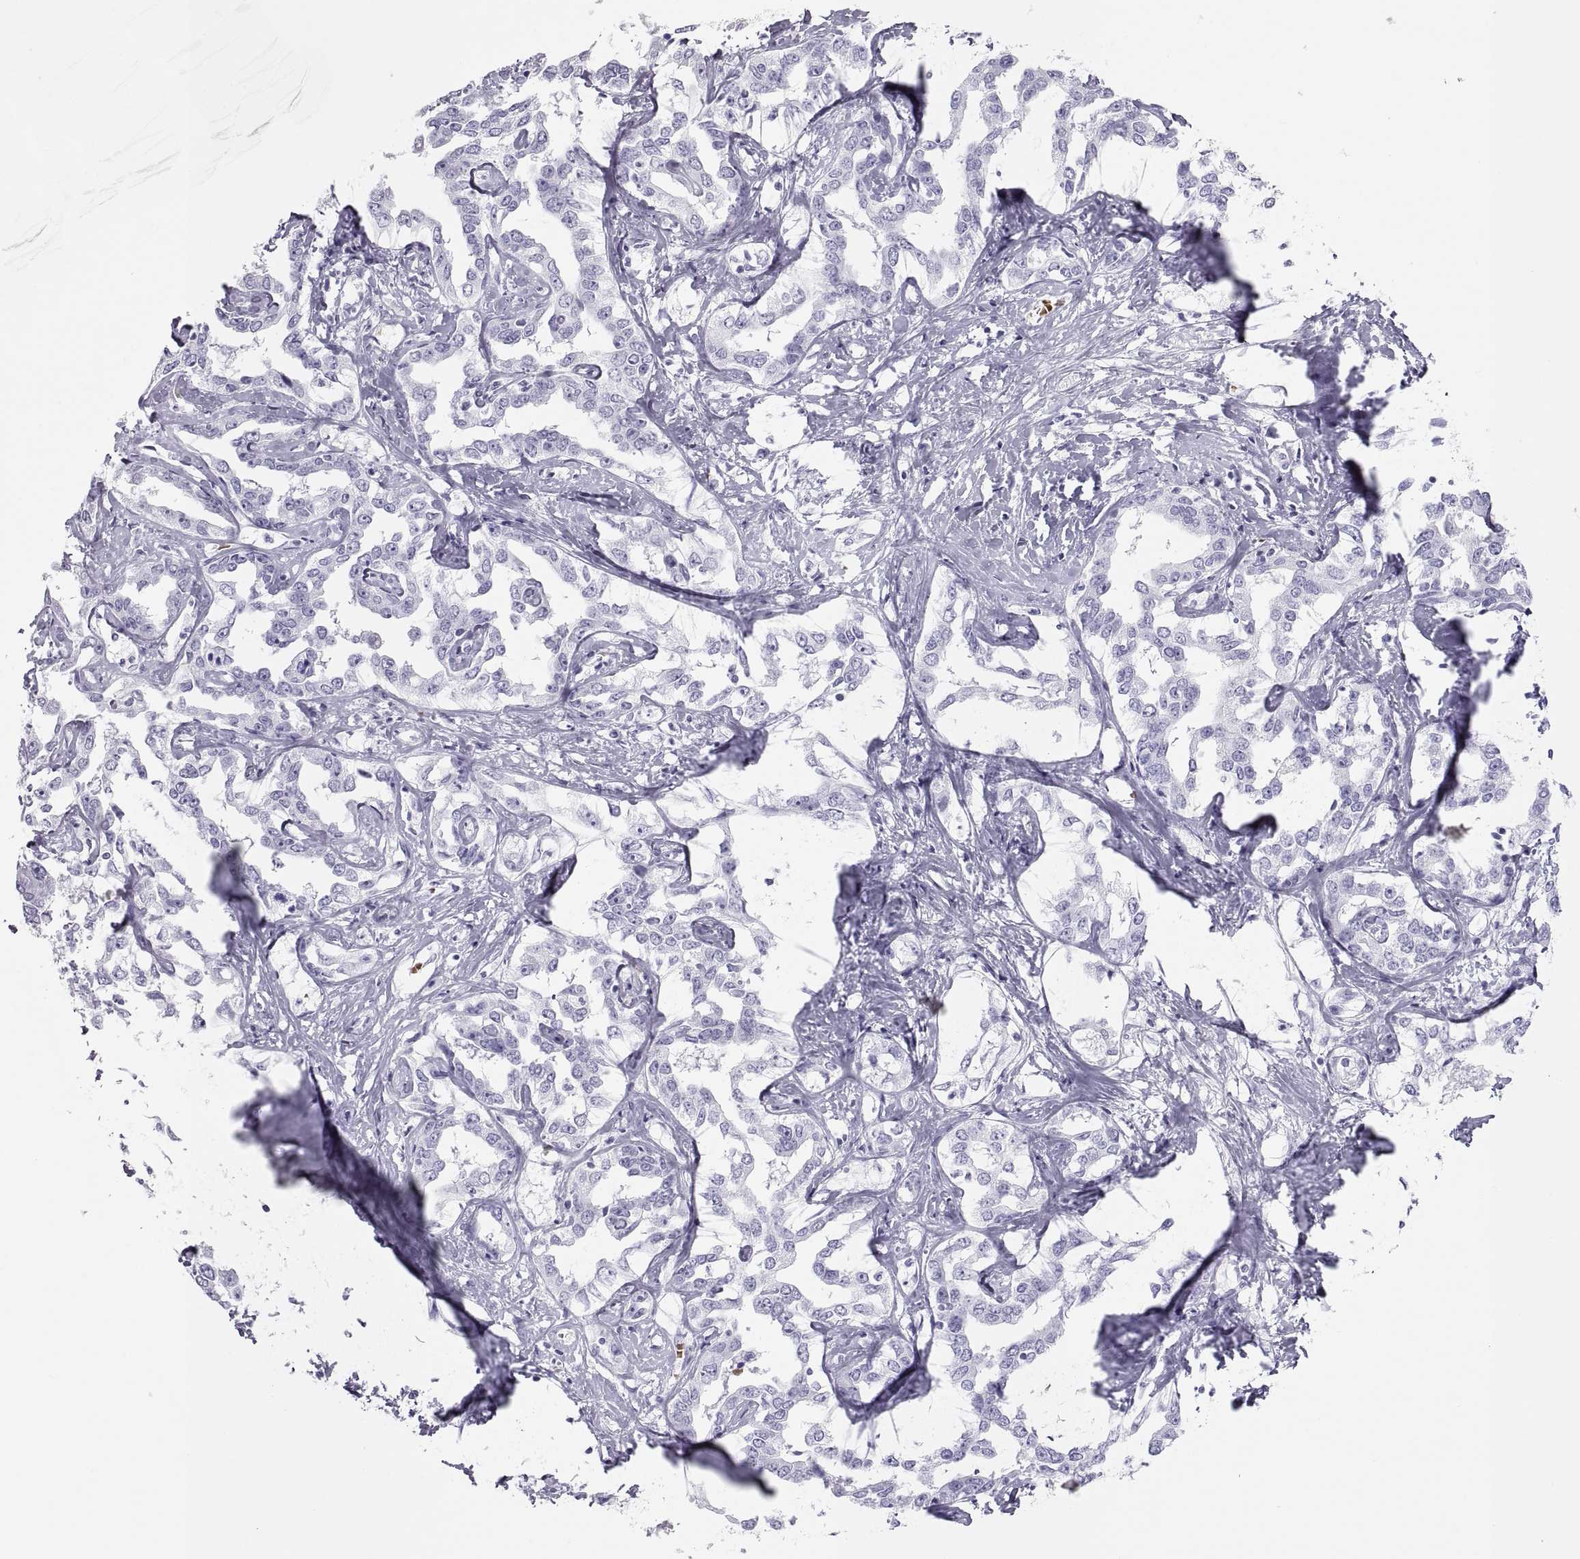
{"staining": {"intensity": "negative", "quantity": "none", "location": "none"}, "tissue": "liver cancer", "cell_type": "Tumor cells", "image_type": "cancer", "snomed": [{"axis": "morphology", "description": "Cholangiocarcinoma"}, {"axis": "topography", "description": "Liver"}], "caption": "IHC micrograph of liver cholangiocarcinoma stained for a protein (brown), which demonstrates no positivity in tumor cells.", "gene": "SEMG1", "patient": {"sex": "male", "age": 59}}